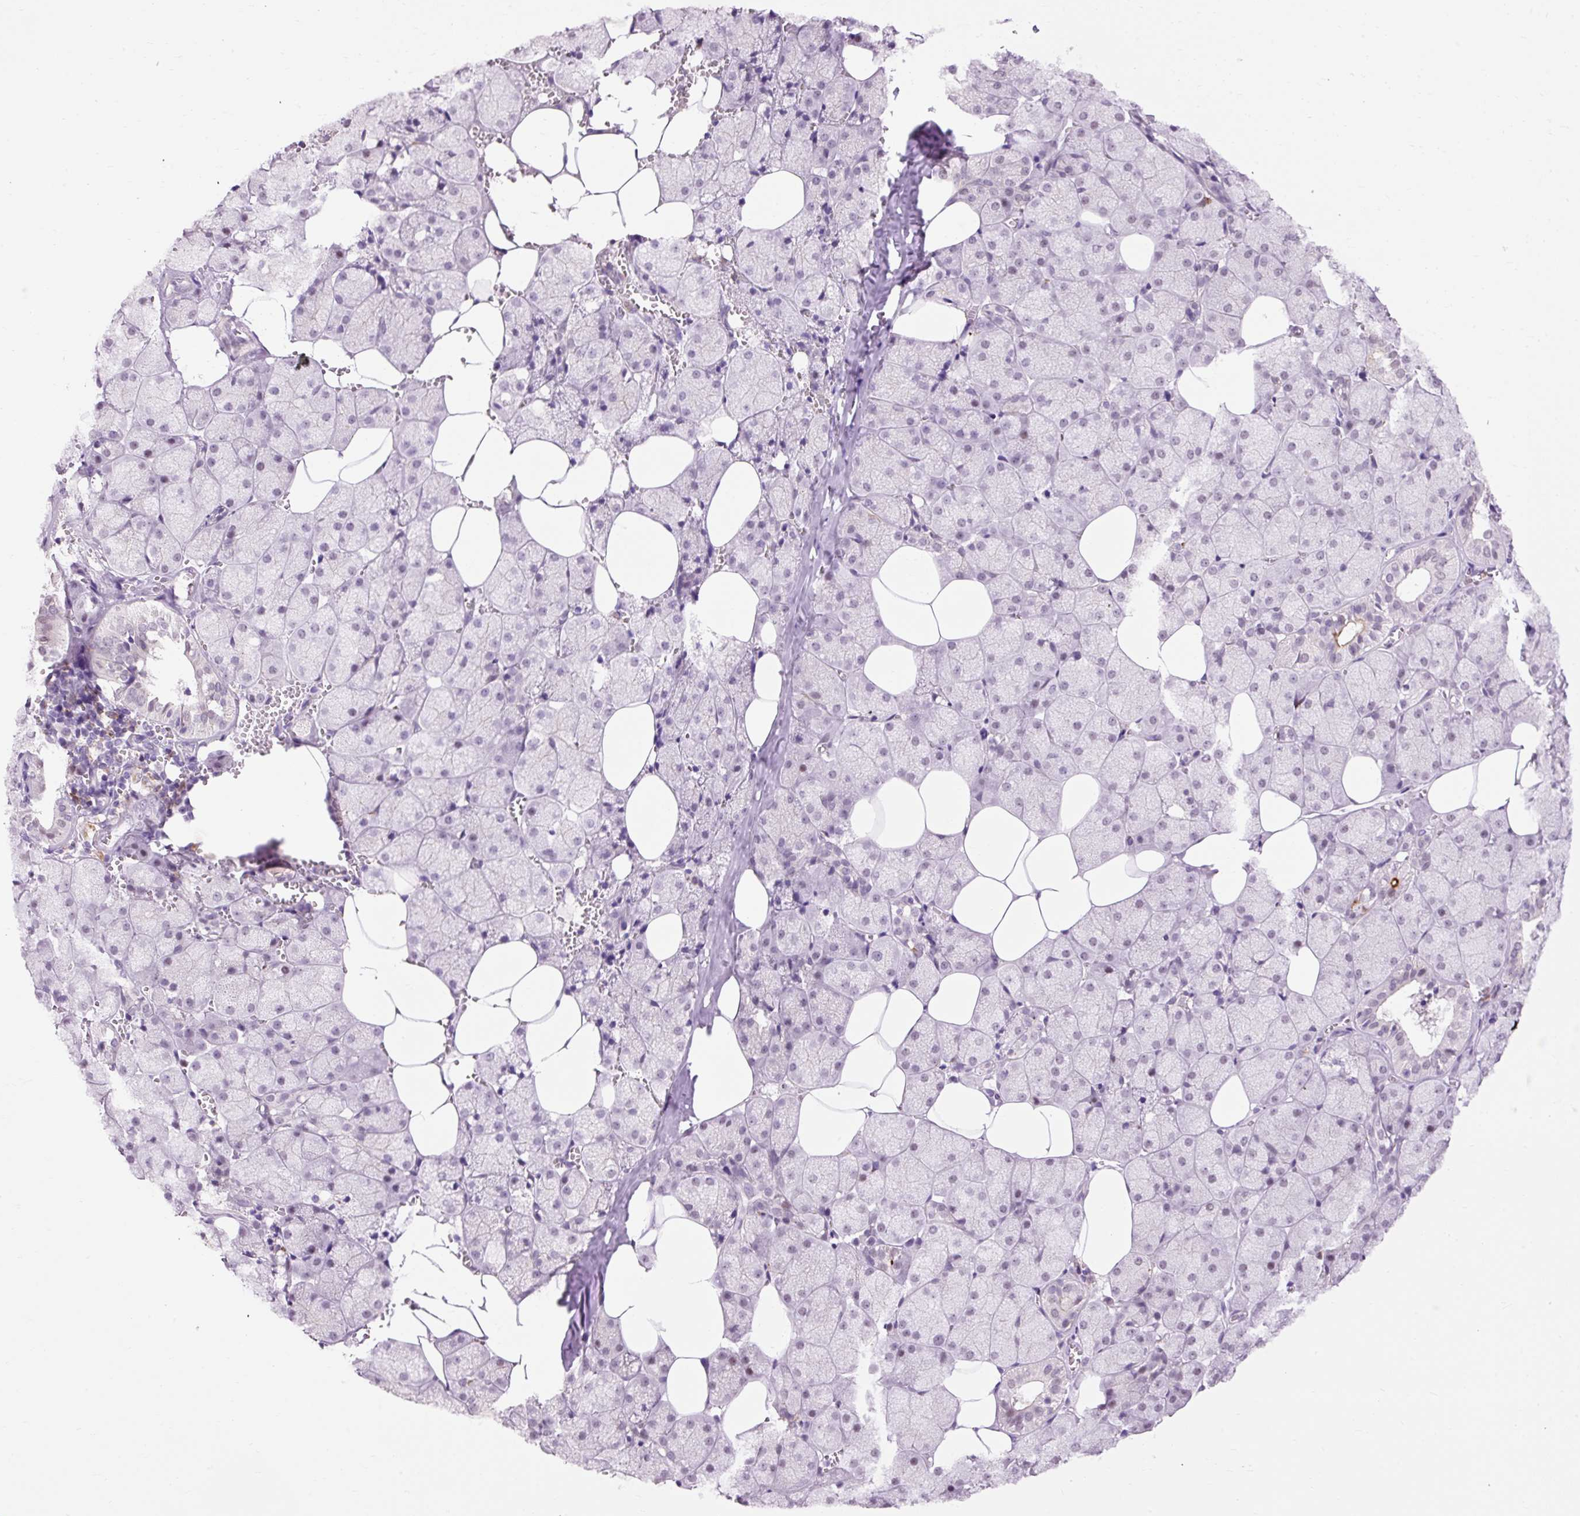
{"staining": {"intensity": "weak", "quantity": "<25%", "location": "nuclear"}, "tissue": "salivary gland", "cell_type": "Glandular cells", "image_type": "normal", "snomed": [{"axis": "morphology", "description": "Normal tissue, NOS"}, {"axis": "topography", "description": "Salivary gland"}, {"axis": "topography", "description": "Peripheral nerve tissue"}], "caption": "Immunohistochemistry (IHC) of unremarkable human salivary gland shows no staining in glandular cells. (Brightfield microscopy of DAB immunohistochemistry at high magnification).", "gene": "LY86", "patient": {"sex": "male", "age": 38}}